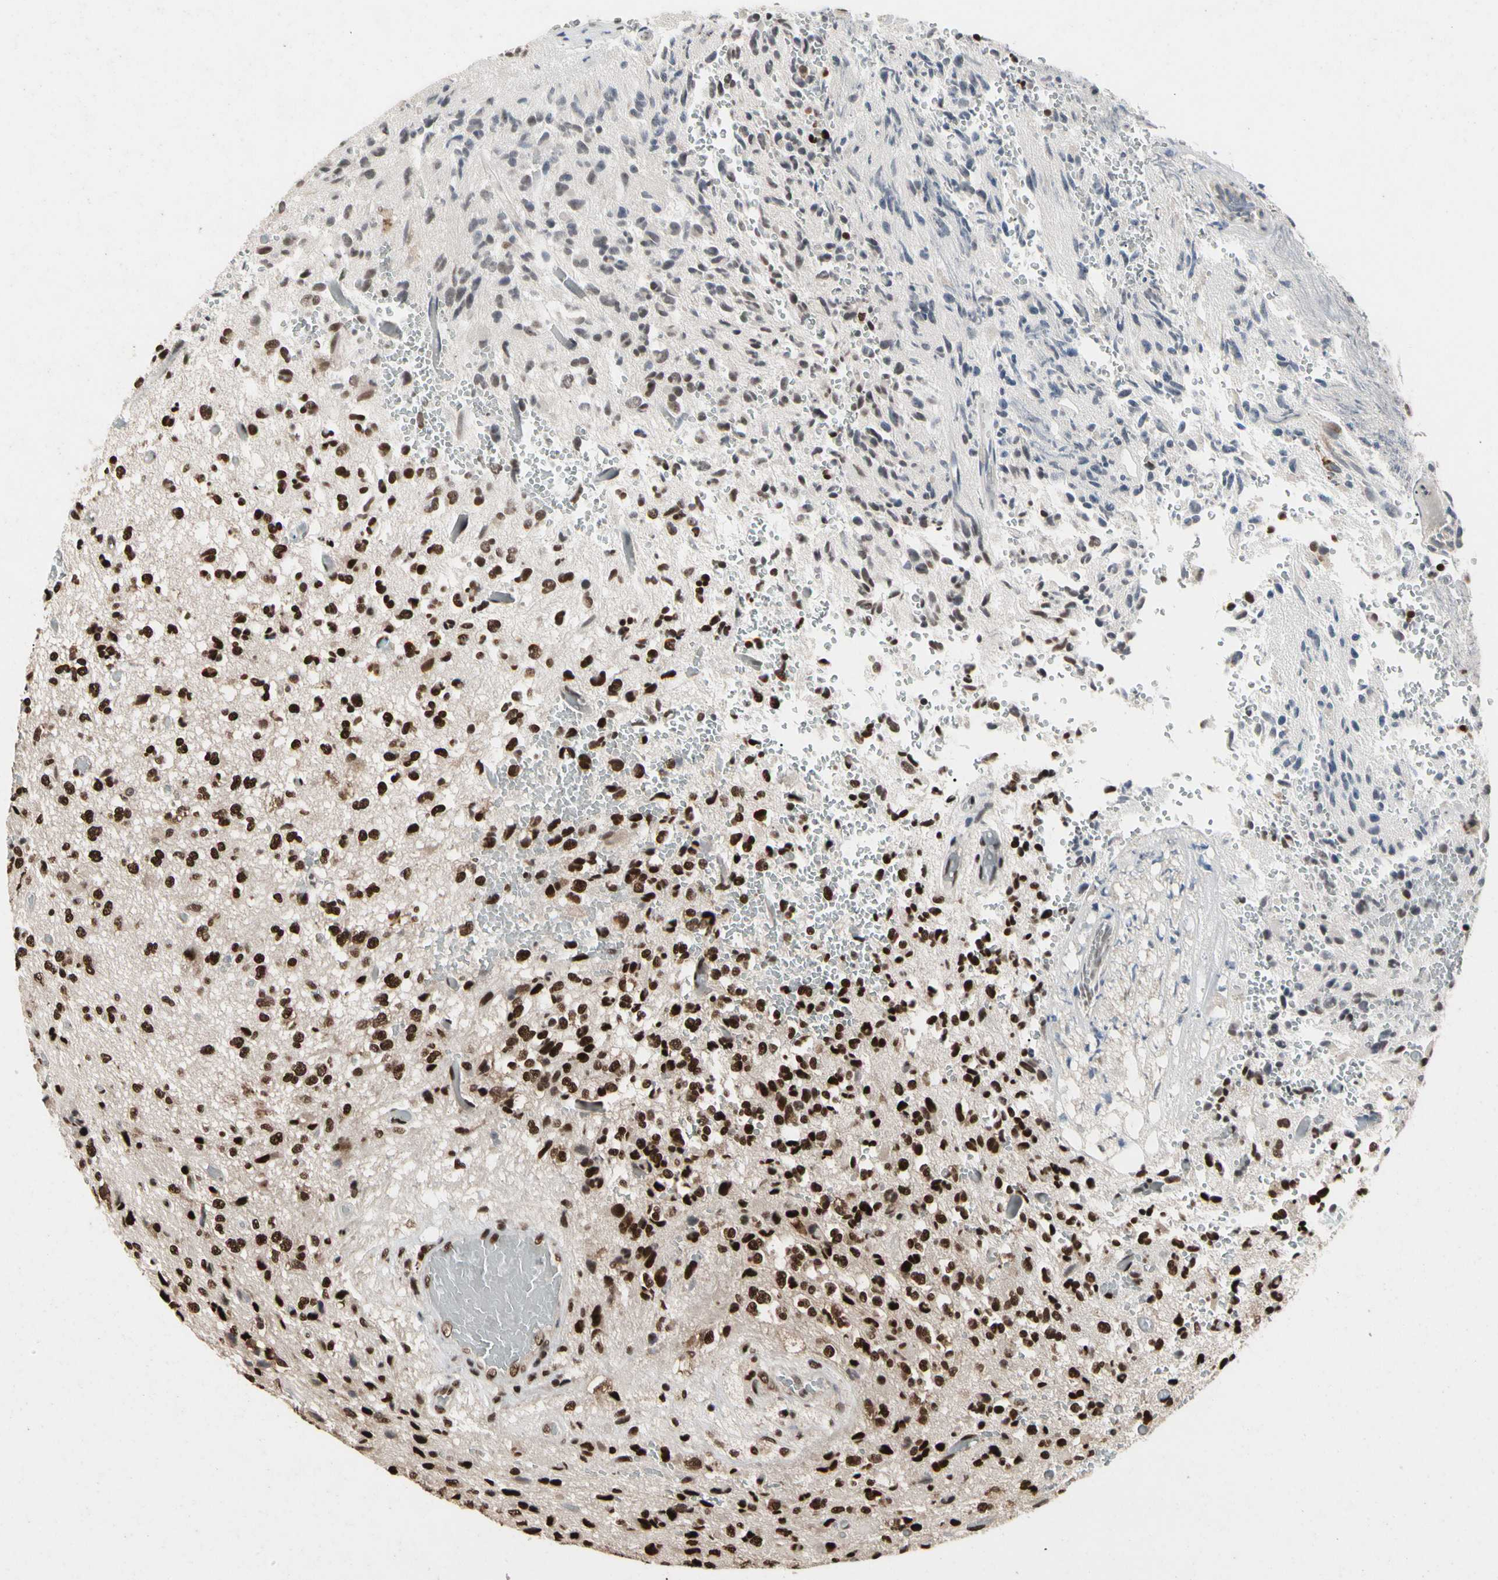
{"staining": {"intensity": "strong", "quantity": ">75%", "location": "nuclear"}, "tissue": "glioma", "cell_type": "Tumor cells", "image_type": "cancer", "snomed": [{"axis": "morphology", "description": "Glioma, malignant, High grade"}, {"axis": "topography", "description": "pancreas cauda"}], "caption": "High-magnification brightfield microscopy of glioma stained with DAB (3,3'-diaminobenzidine) (brown) and counterstained with hematoxylin (blue). tumor cells exhibit strong nuclear expression is seen in approximately>75% of cells.", "gene": "FAM98B", "patient": {"sex": "male", "age": 60}}